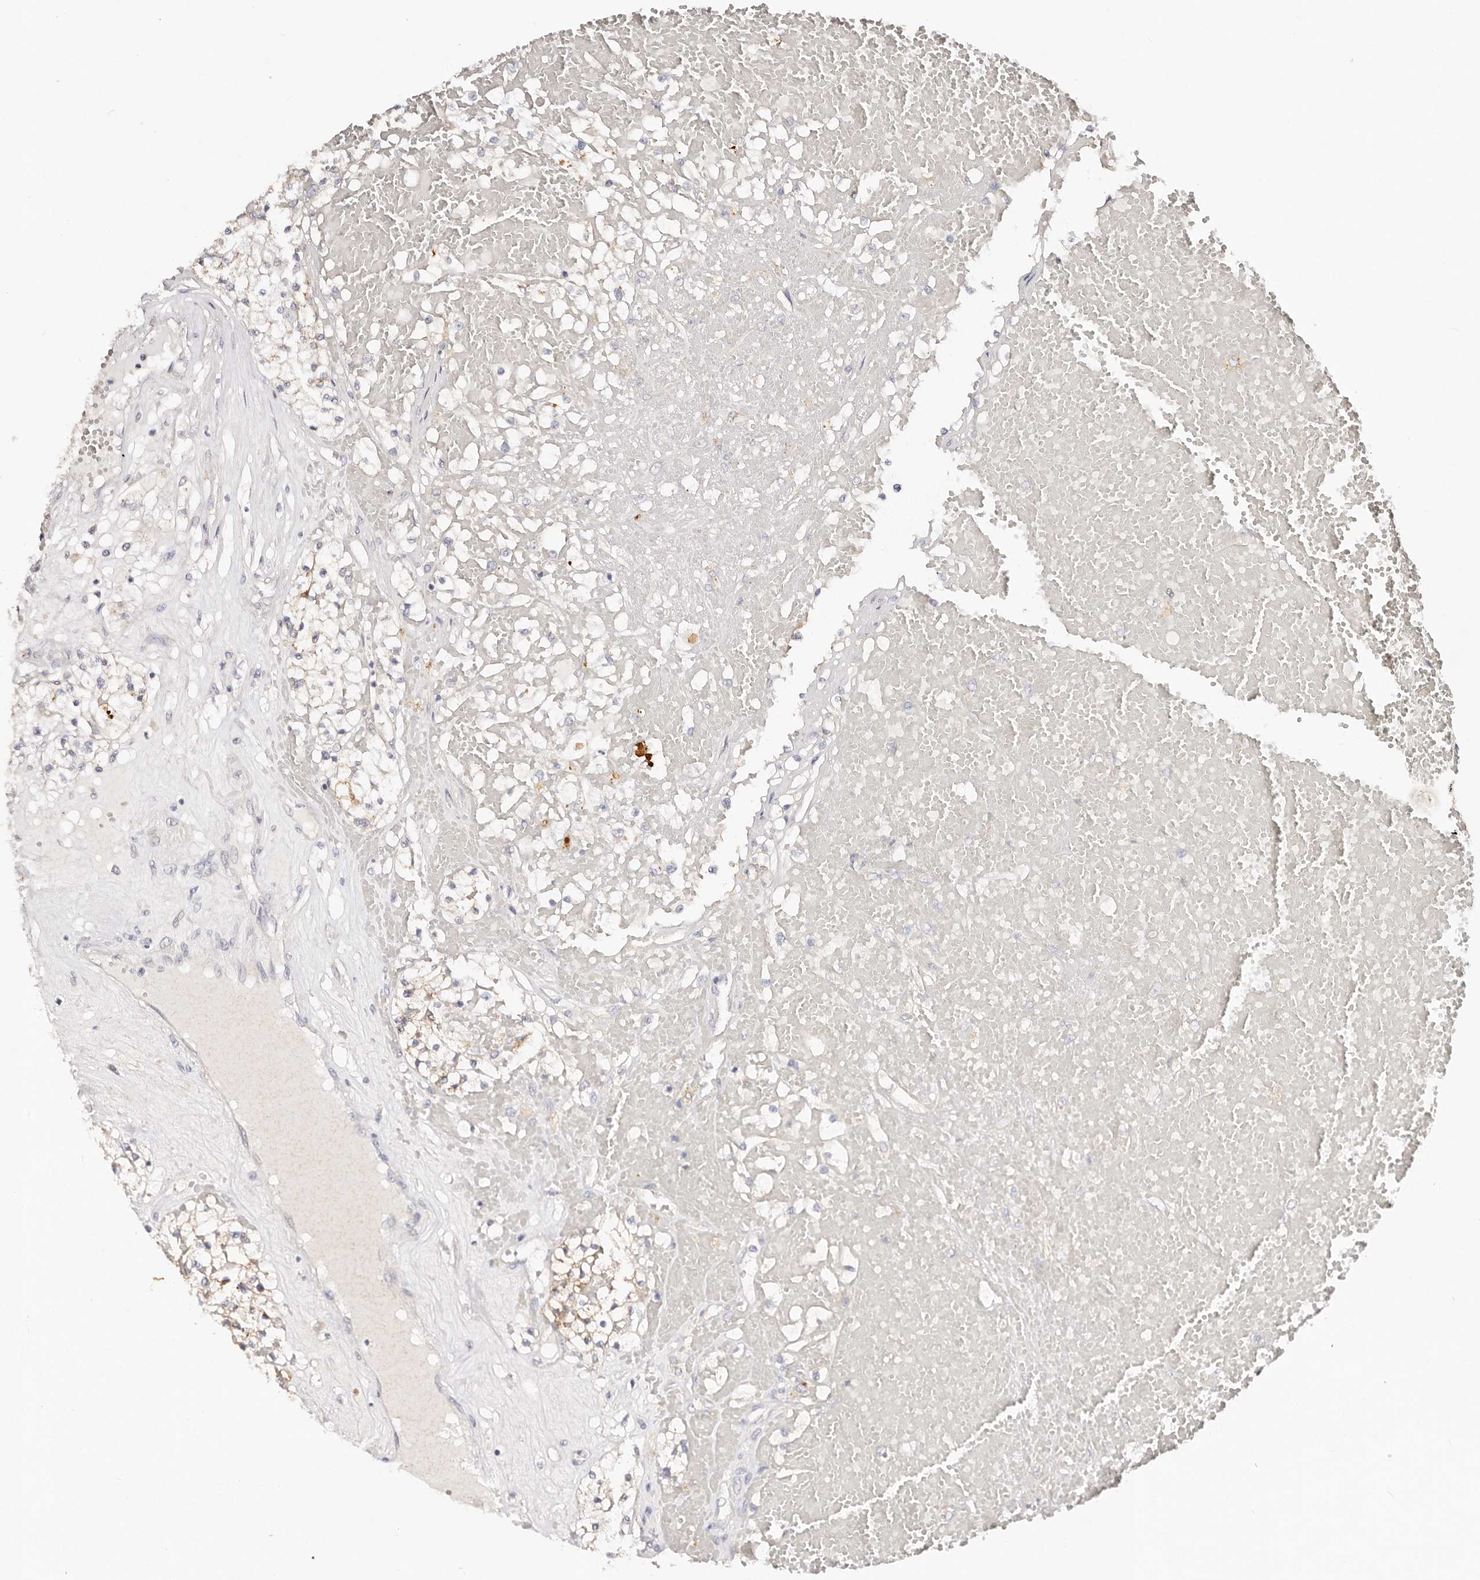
{"staining": {"intensity": "weak", "quantity": "<25%", "location": "cytoplasmic/membranous"}, "tissue": "renal cancer", "cell_type": "Tumor cells", "image_type": "cancer", "snomed": [{"axis": "morphology", "description": "Normal tissue, NOS"}, {"axis": "morphology", "description": "Adenocarcinoma, NOS"}, {"axis": "topography", "description": "Kidney"}], "caption": "Tumor cells are negative for brown protein staining in renal adenocarcinoma.", "gene": "VIPAS39", "patient": {"sex": "male", "age": 68}}